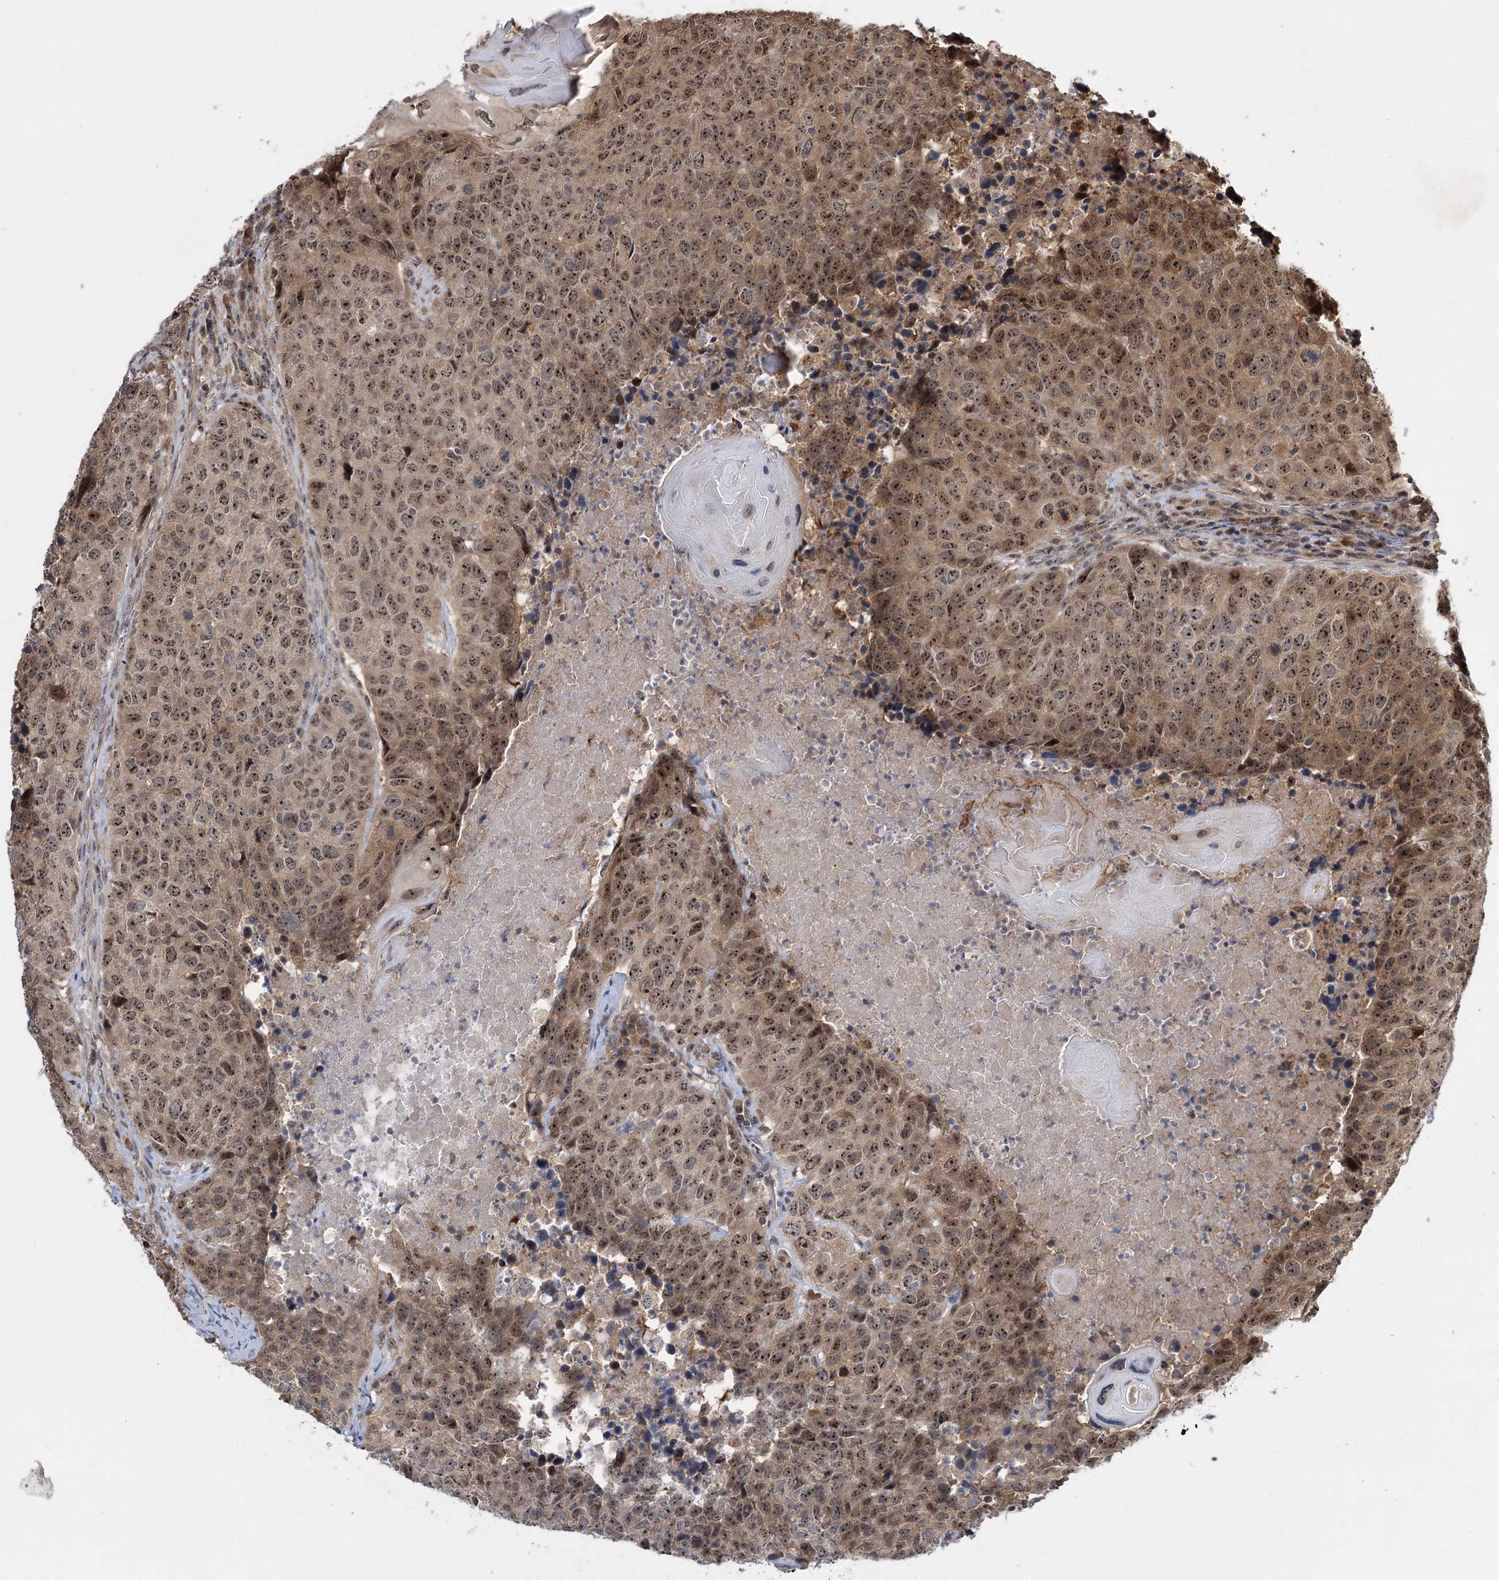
{"staining": {"intensity": "moderate", "quantity": ">75%", "location": "cytoplasmic/membranous,nuclear"}, "tissue": "head and neck cancer", "cell_type": "Tumor cells", "image_type": "cancer", "snomed": [{"axis": "morphology", "description": "Squamous cell carcinoma, NOS"}, {"axis": "topography", "description": "Head-Neck"}], "caption": "A photomicrograph showing moderate cytoplasmic/membranous and nuclear positivity in about >75% of tumor cells in head and neck squamous cell carcinoma, as visualized by brown immunohistochemical staining.", "gene": "SERGEF", "patient": {"sex": "male", "age": 66}}